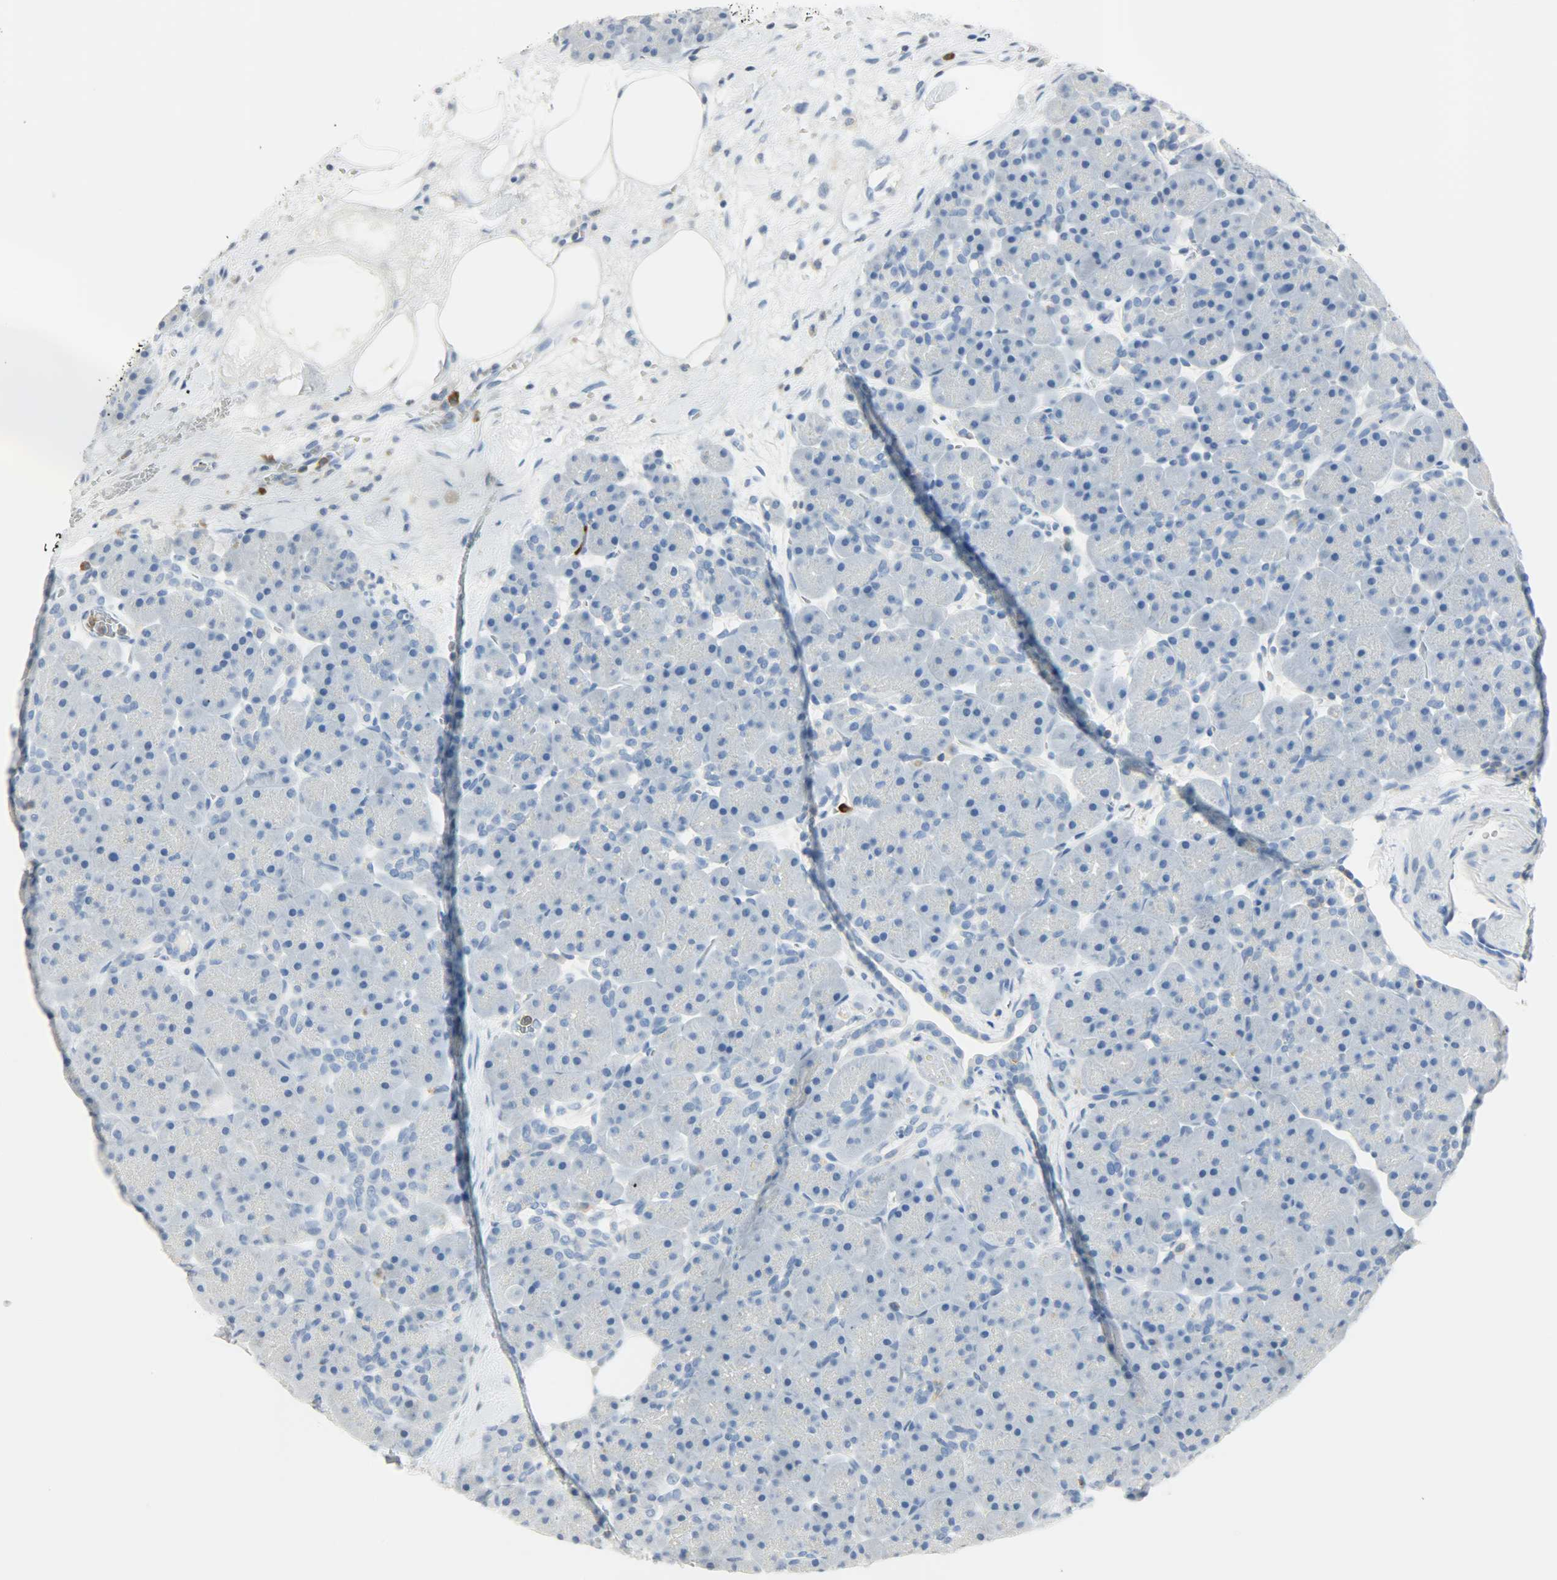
{"staining": {"intensity": "negative", "quantity": "none", "location": "none"}, "tissue": "pancreas", "cell_type": "Exocrine glandular cells", "image_type": "normal", "snomed": [{"axis": "morphology", "description": "Normal tissue, NOS"}, {"axis": "topography", "description": "Pancreas"}], "caption": "Exocrine glandular cells show no significant protein staining in unremarkable pancreas. (DAB IHC visualized using brightfield microscopy, high magnification).", "gene": "PTPN6", "patient": {"sex": "male", "age": 66}}